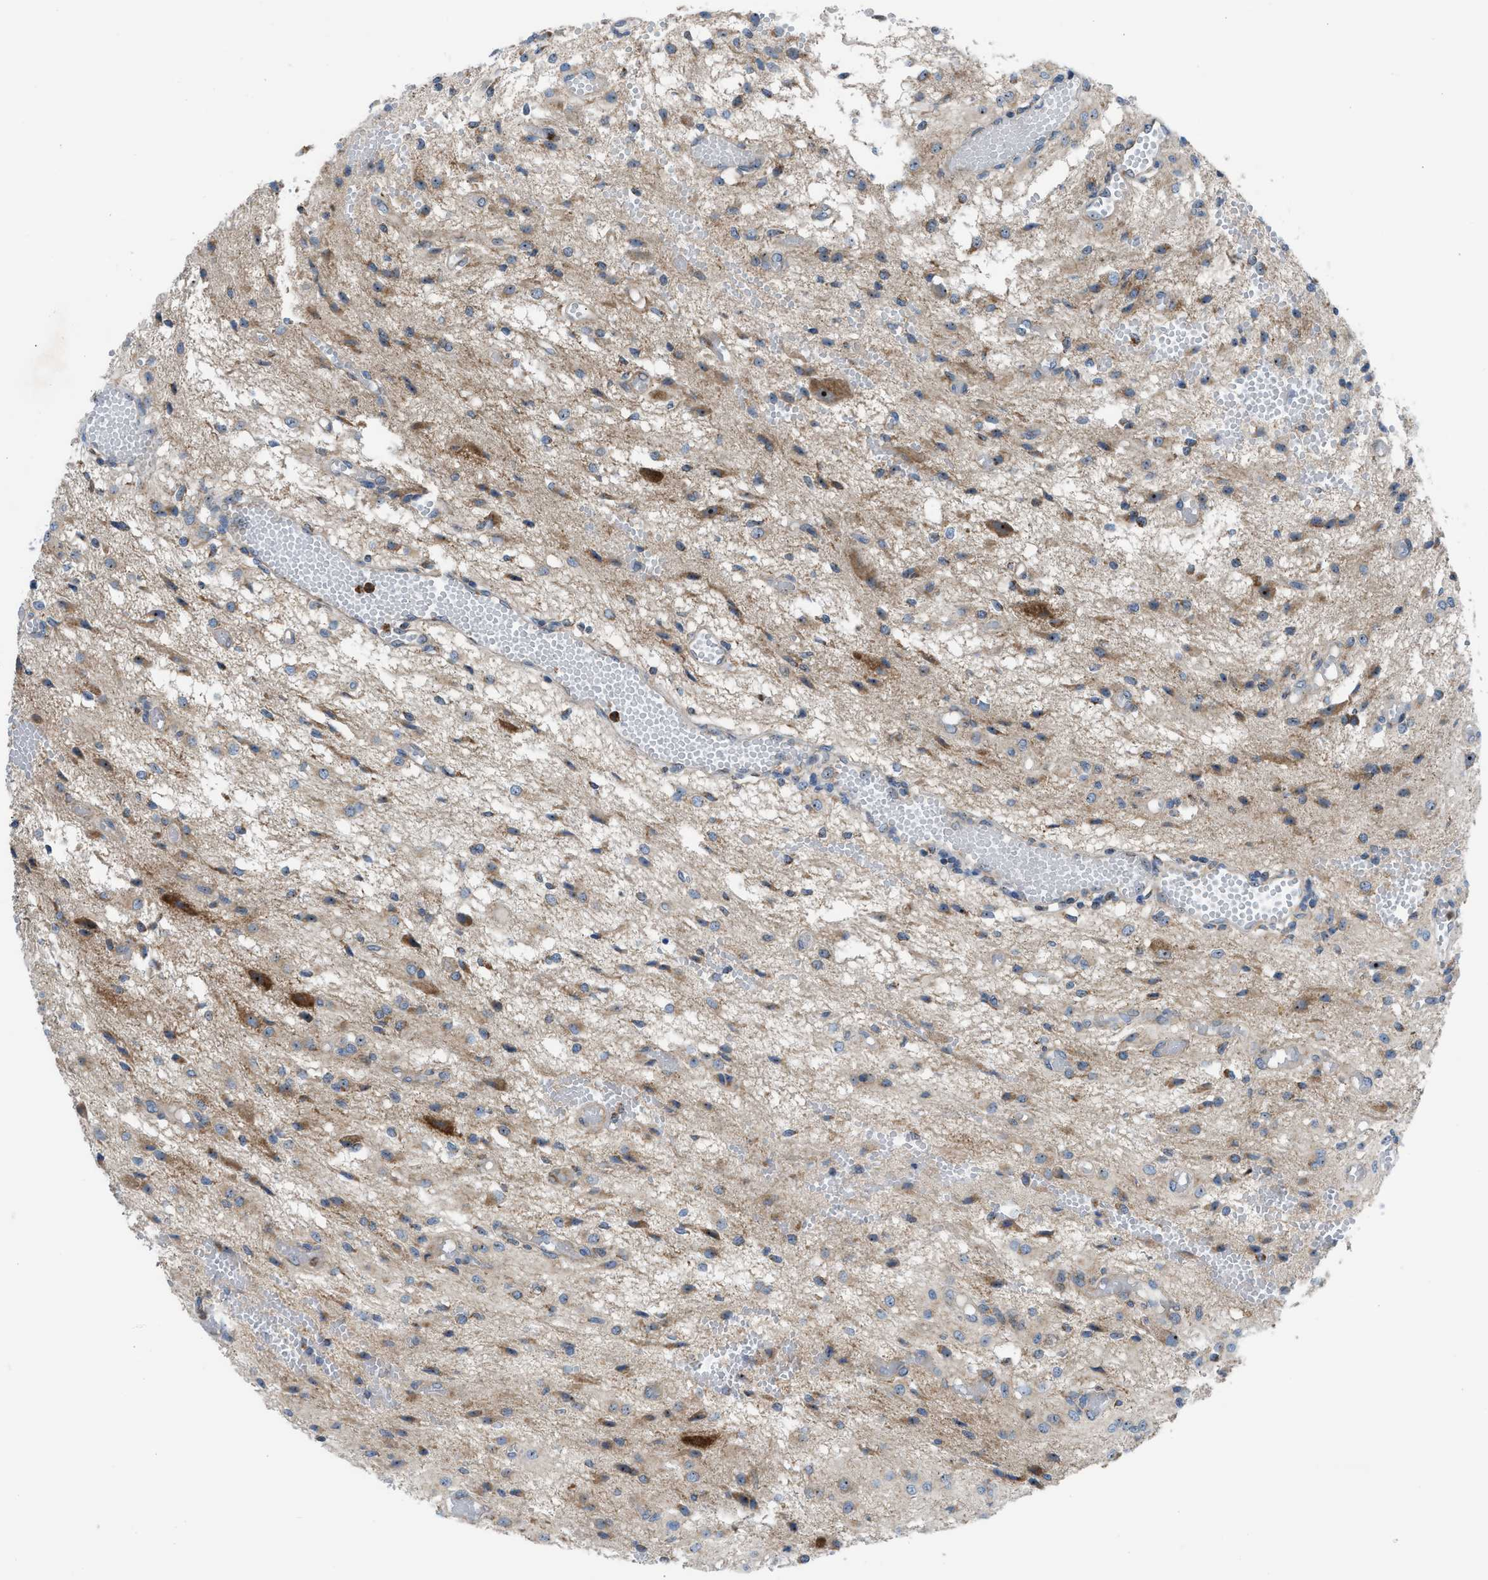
{"staining": {"intensity": "moderate", "quantity": "<25%", "location": "cytoplasmic/membranous,nuclear"}, "tissue": "glioma", "cell_type": "Tumor cells", "image_type": "cancer", "snomed": [{"axis": "morphology", "description": "Glioma, malignant, High grade"}, {"axis": "topography", "description": "Brain"}], "caption": "Approximately <25% of tumor cells in human glioma reveal moderate cytoplasmic/membranous and nuclear protein expression as visualized by brown immunohistochemical staining.", "gene": "TPH1", "patient": {"sex": "female", "age": 59}}